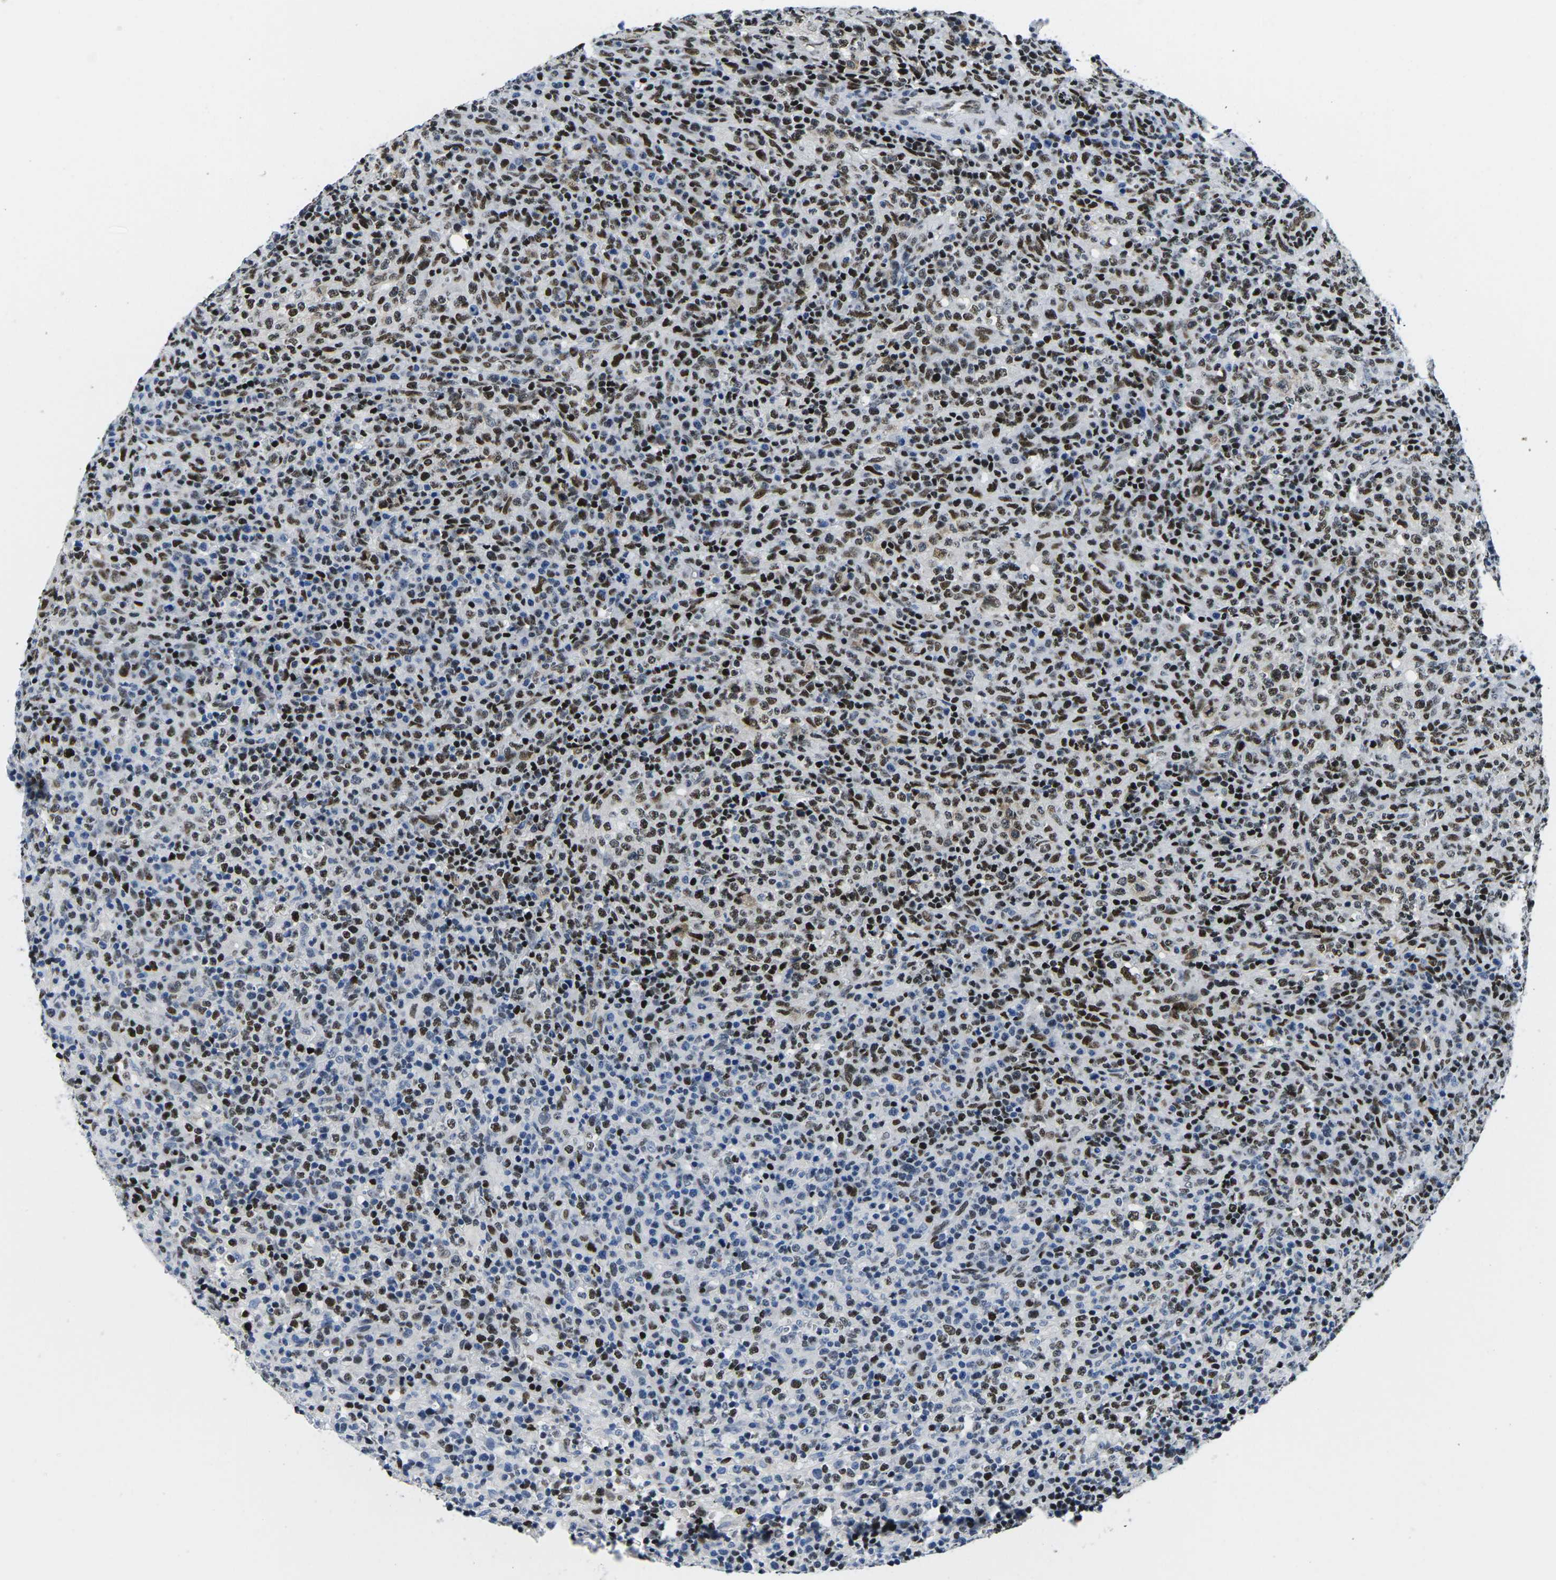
{"staining": {"intensity": "strong", "quantity": "25%-75%", "location": "nuclear"}, "tissue": "lymphoma", "cell_type": "Tumor cells", "image_type": "cancer", "snomed": [{"axis": "morphology", "description": "Malignant lymphoma, non-Hodgkin's type, High grade"}, {"axis": "topography", "description": "Lymph node"}], "caption": "This is a micrograph of immunohistochemistry staining of high-grade malignant lymphoma, non-Hodgkin's type, which shows strong staining in the nuclear of tumor cells.", "gene": "ATF1", "patient": {"sex": "female", "age": 76}}